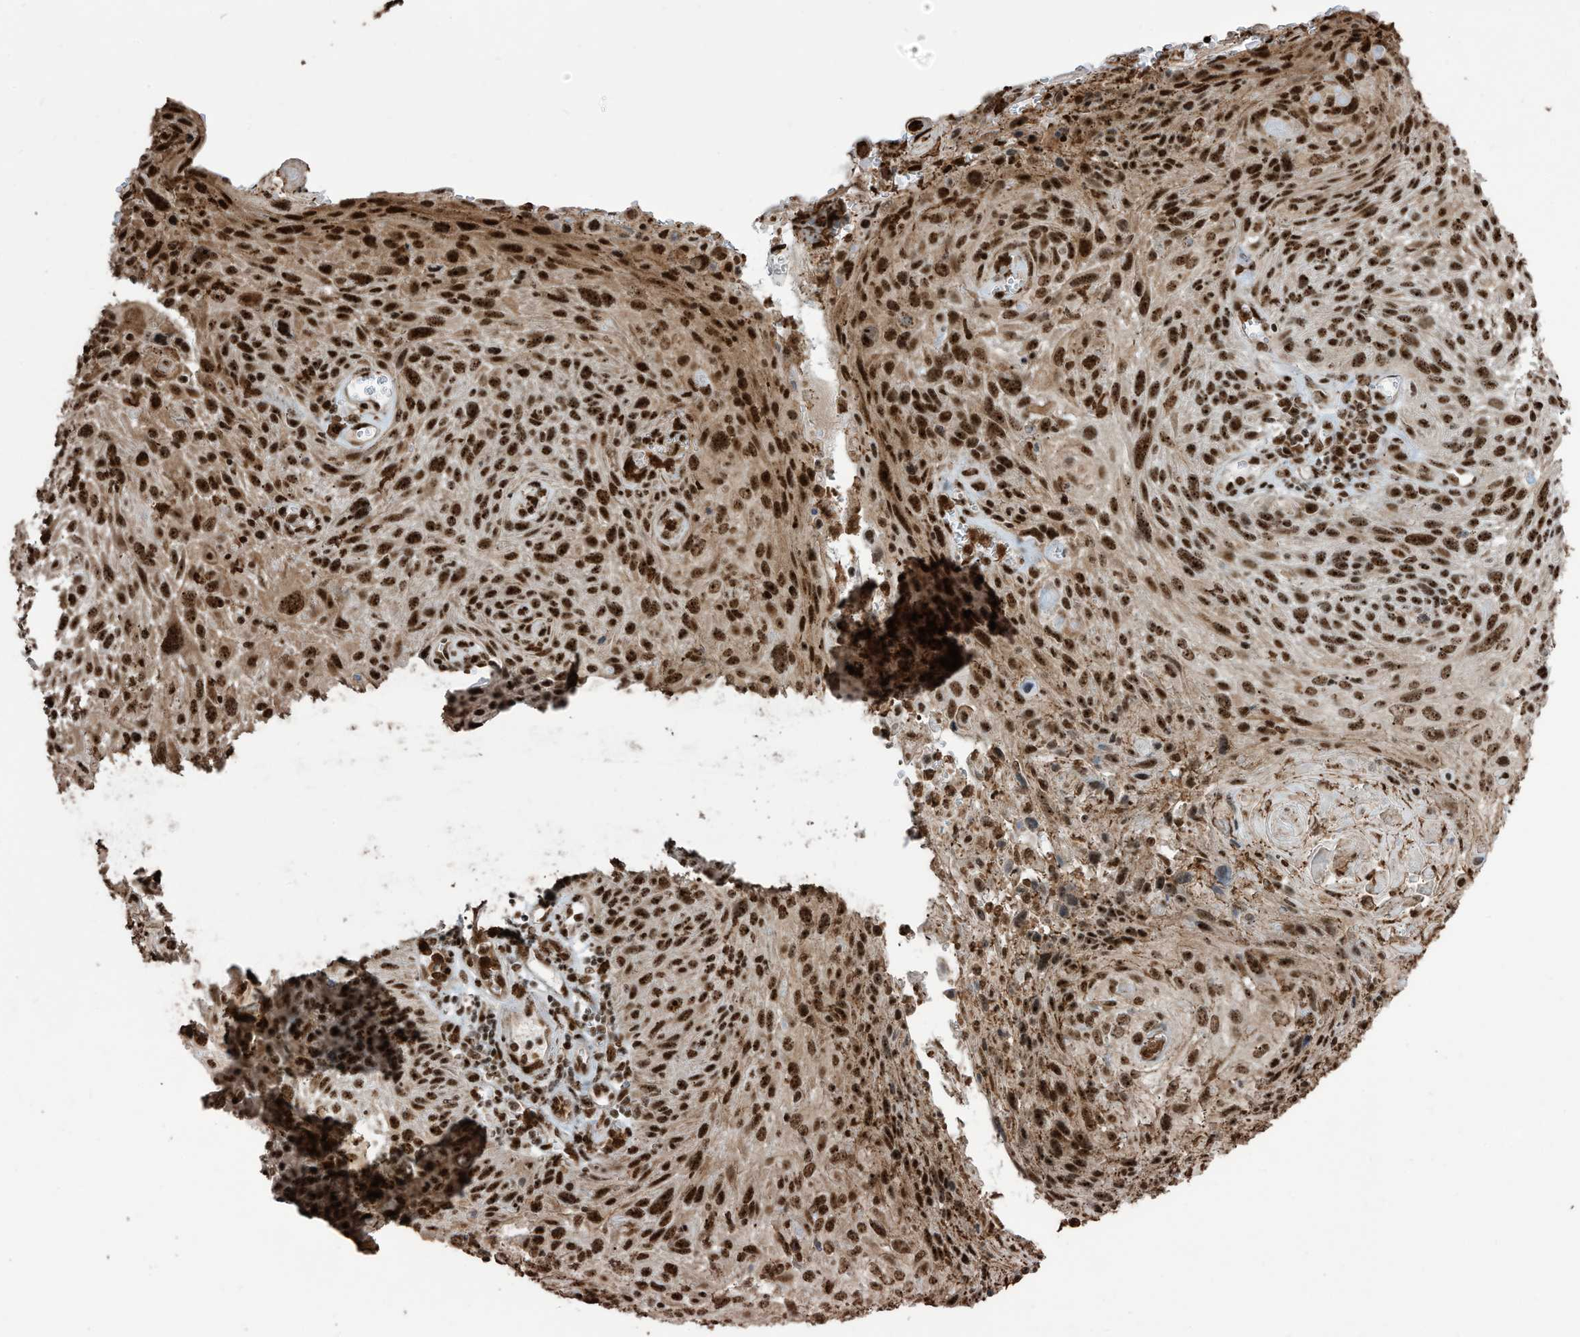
{"staining": {"intensity": "strong", "quantity": ">75%", "location": "nuclear"}, "tissue": "cervical cancer", "cell_type": "Tumor cells", "image_type": "cancer", "snomed": [{"axis": "morphology", "description": "Squamous cell carcinoma, NOS"}, {"axis": "topography", "description": "Cervix"}], "caption": "A high amount of strong nuclear expression is appreciated in about >75% of tumor cells in cervical squamous cell carcinoma tissue. (Stains: DAB in brown, nuclei in blue, Microscopy: brightfield microscopy at high magnification).", "gene": "LBH", "patient": {"sex": "female", "age": 51}}